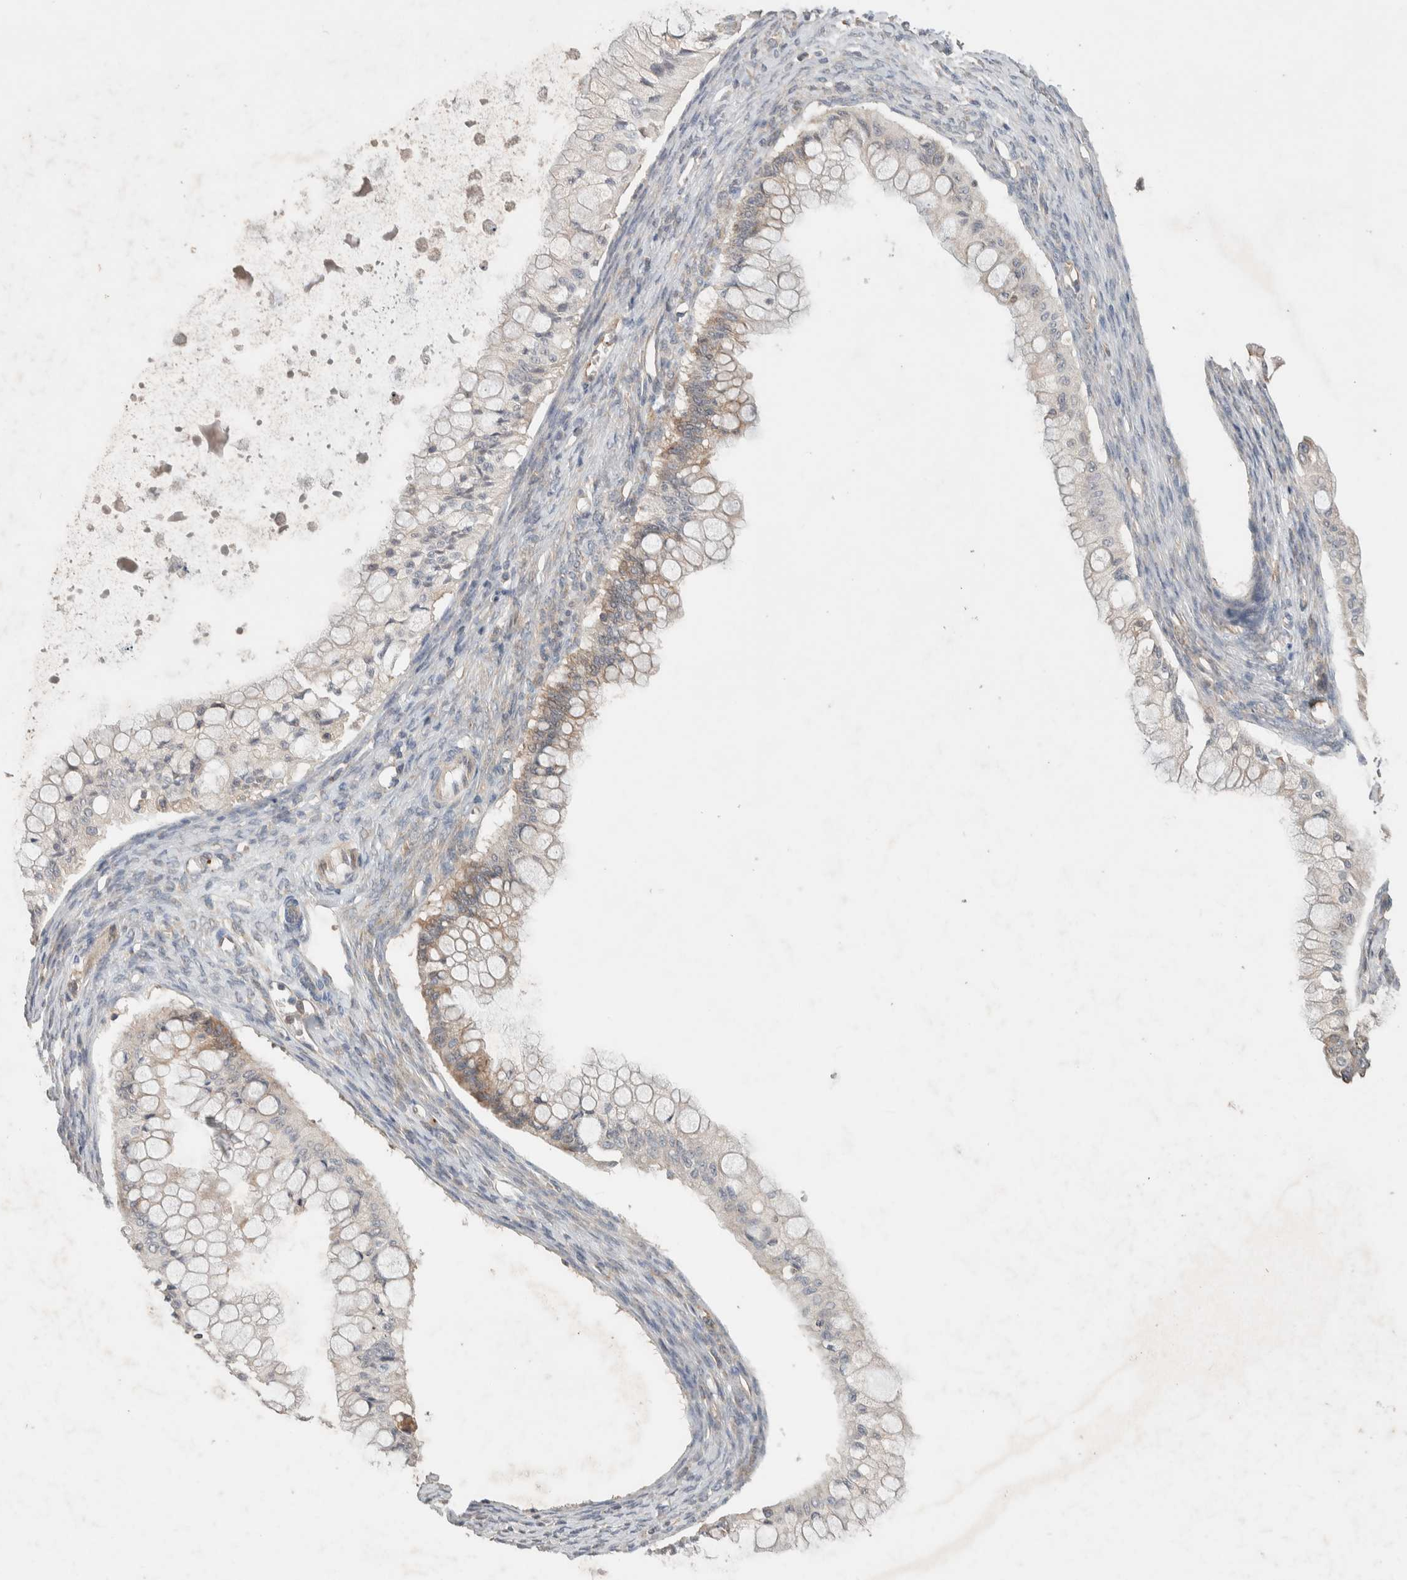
{"staining": {"intensity": "moderate", "quantity": "<25%", "location": "cytoplasmic/membranous"}, "tissue": "ovarian cancer", "cell_type": "Tumor cells", "image_type": "cancer", "snomed": [{"axis": "morphology", "description": "Cystadenocarcinoma, mucinous, NOS"}, {"axis": "topography", "description": "Ovary"}], "caption": "High-power microscopy captured an immunohistochemistry (IHC) image of ovarian cancer, revealing moderate cytoplasmic/membranous positivity in about <25% of tumor cells.", "gene": "DEPTOR", "patient": {"sex": "female", "age": 57}}